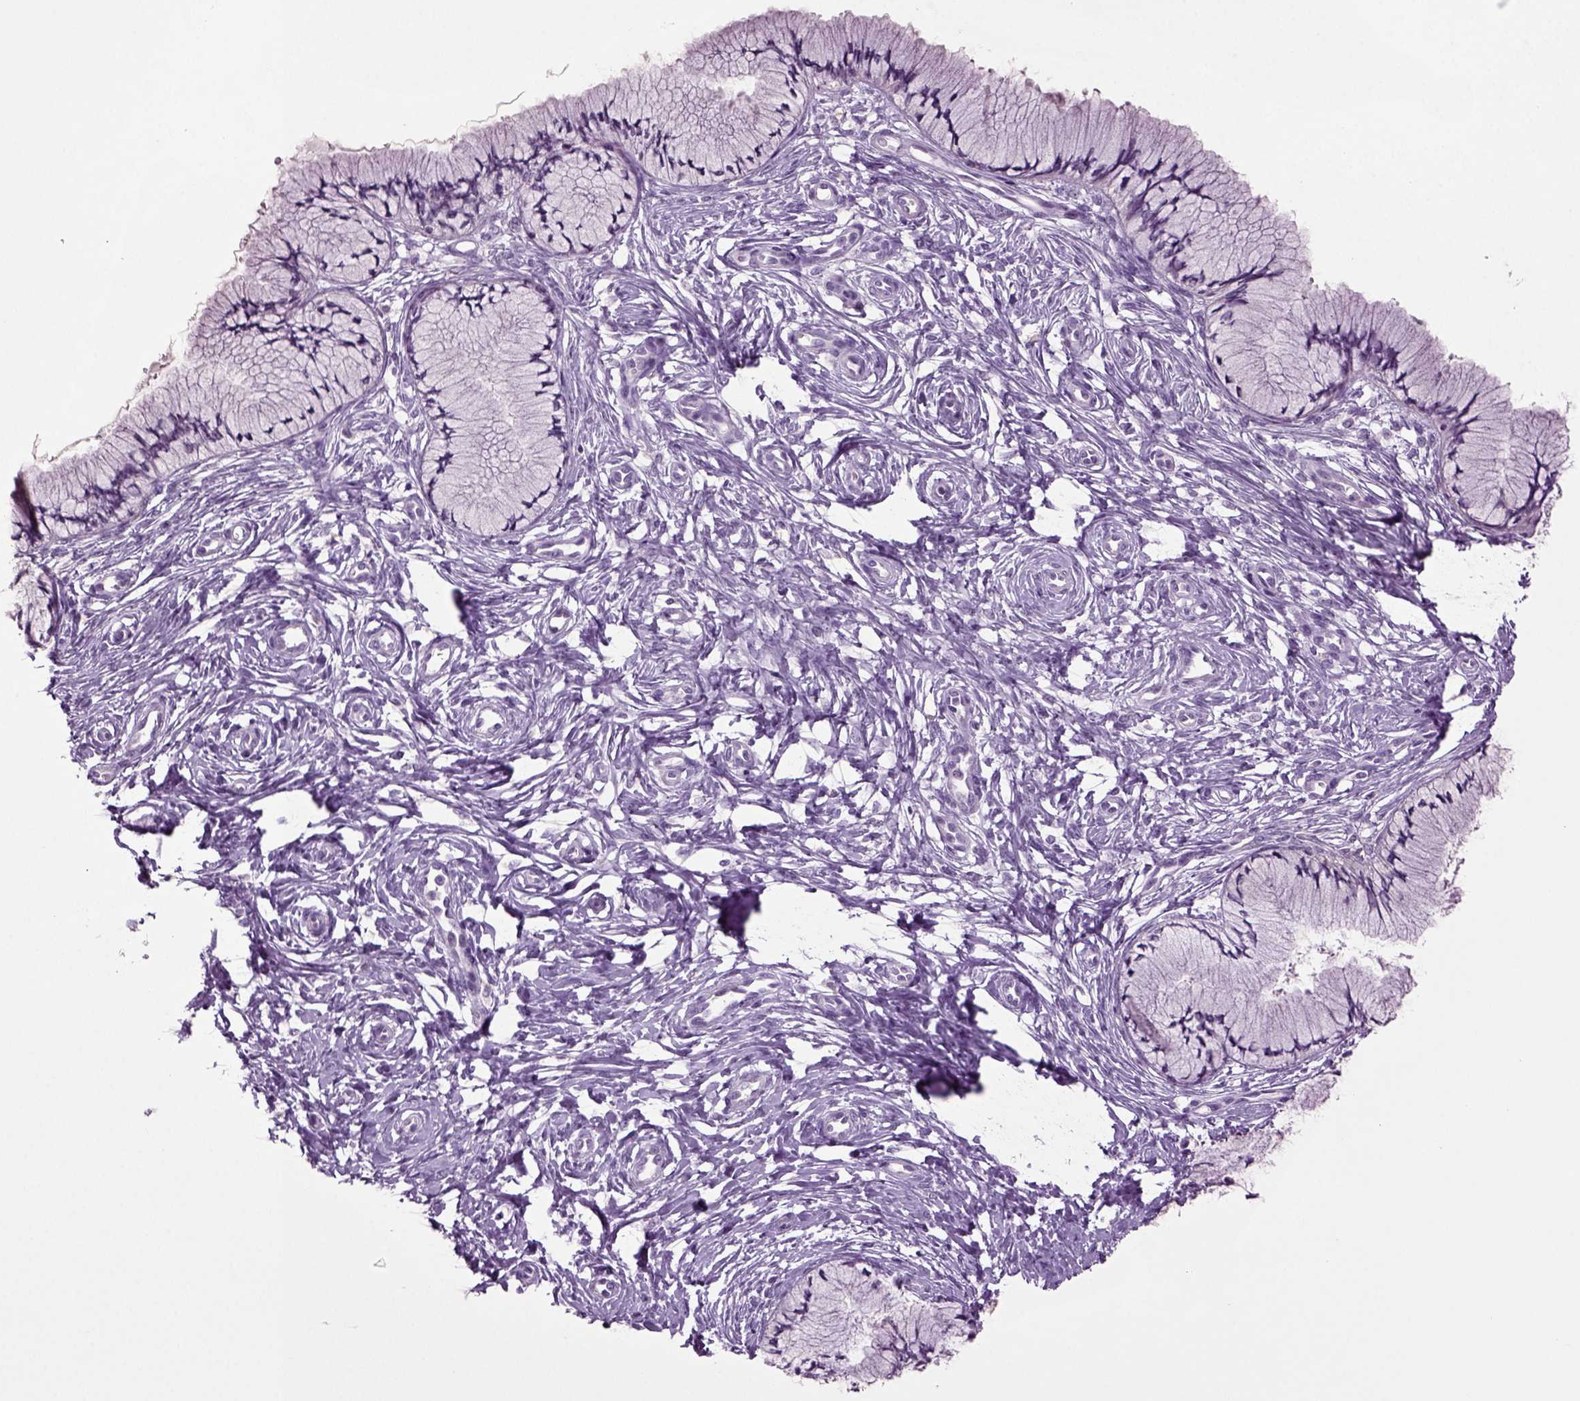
{"staining": {"intensity": "negative", "quantity": "none", "location": "none"}, "tissue": "cervix", "cell_type": "Glandular cells", "image_type": "normal", "snomed": [{"axis": "morphology", "description": "Normal tissue, NOS"}, {"axis": "topography", "description": "Cervix"}], "caption": "A high-resolution image shows immunohistochemistry (IHC) staining of benign cervix, which exhibits no significant expression in glandular cells. (Stains: DAB (3,3'-diaminobenzidine) IHC with hematoxylin counter stain, Microscopy: brightfield microscopy at high magnification).", "gene": "SLC17A6", "patient": {"sex": "female", "age": 37}}